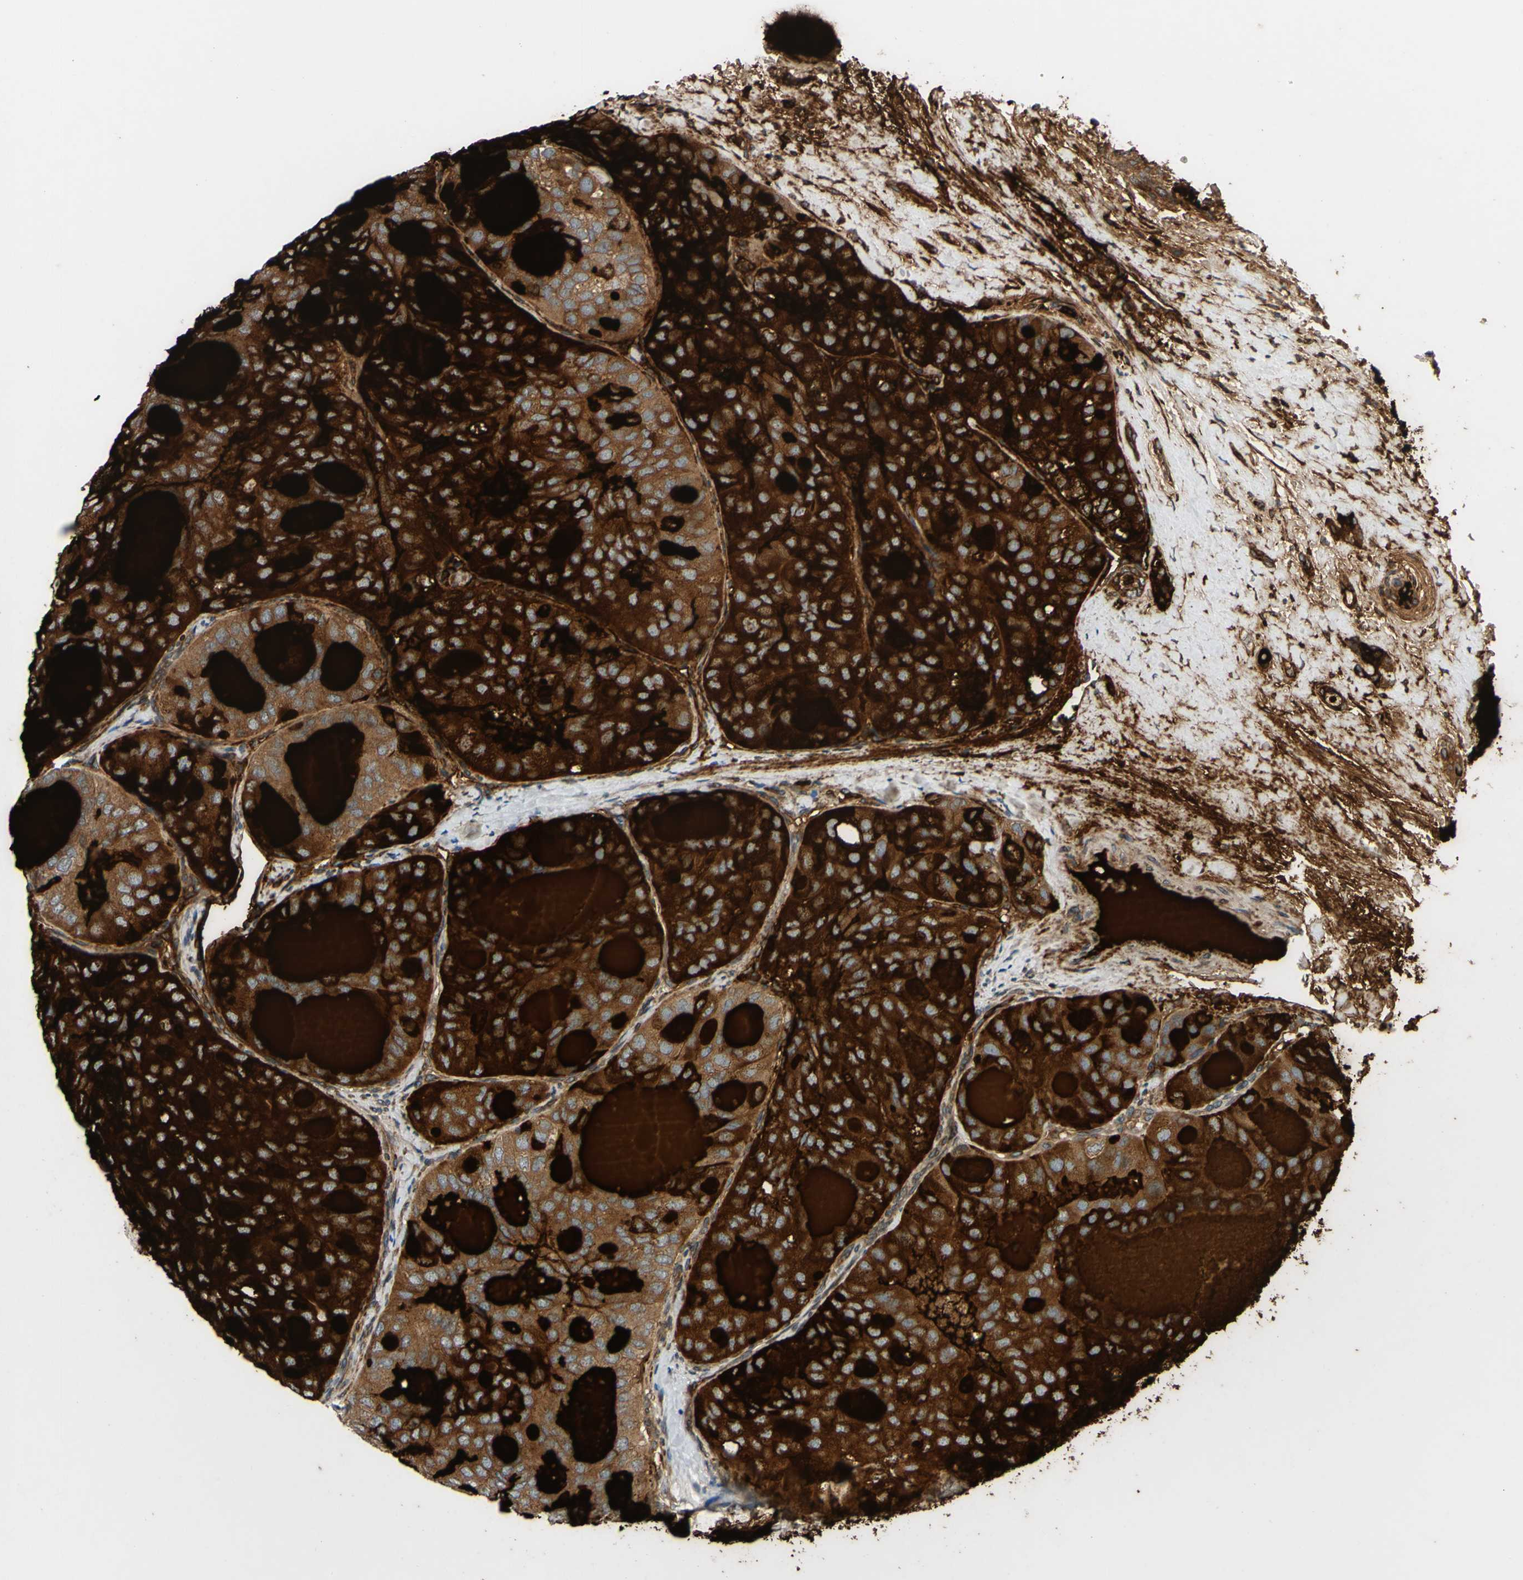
{"staining": {"intensity": "strong", "quantity": ">75%", "location": "cytoplasmic/membranous"}, "tissue": "thyroid cancer", "cell_type": "Tumor cells", "image_type": "cancer", "snomed": [{"axis": "morphology", "description": "Follicular adenoma carcinoma, NOS"}, {"axis": "topography", "description": "Thyroid gland"}], "caption": "An image of human thyroid cancer (follicular adenoma carcinoma) stained for a protein demonstrates strong cytoplasmic/membranous brown staining in tumor cells.", "gene": "PRAF2", "patient": {"sex": "male", "age": 75}}